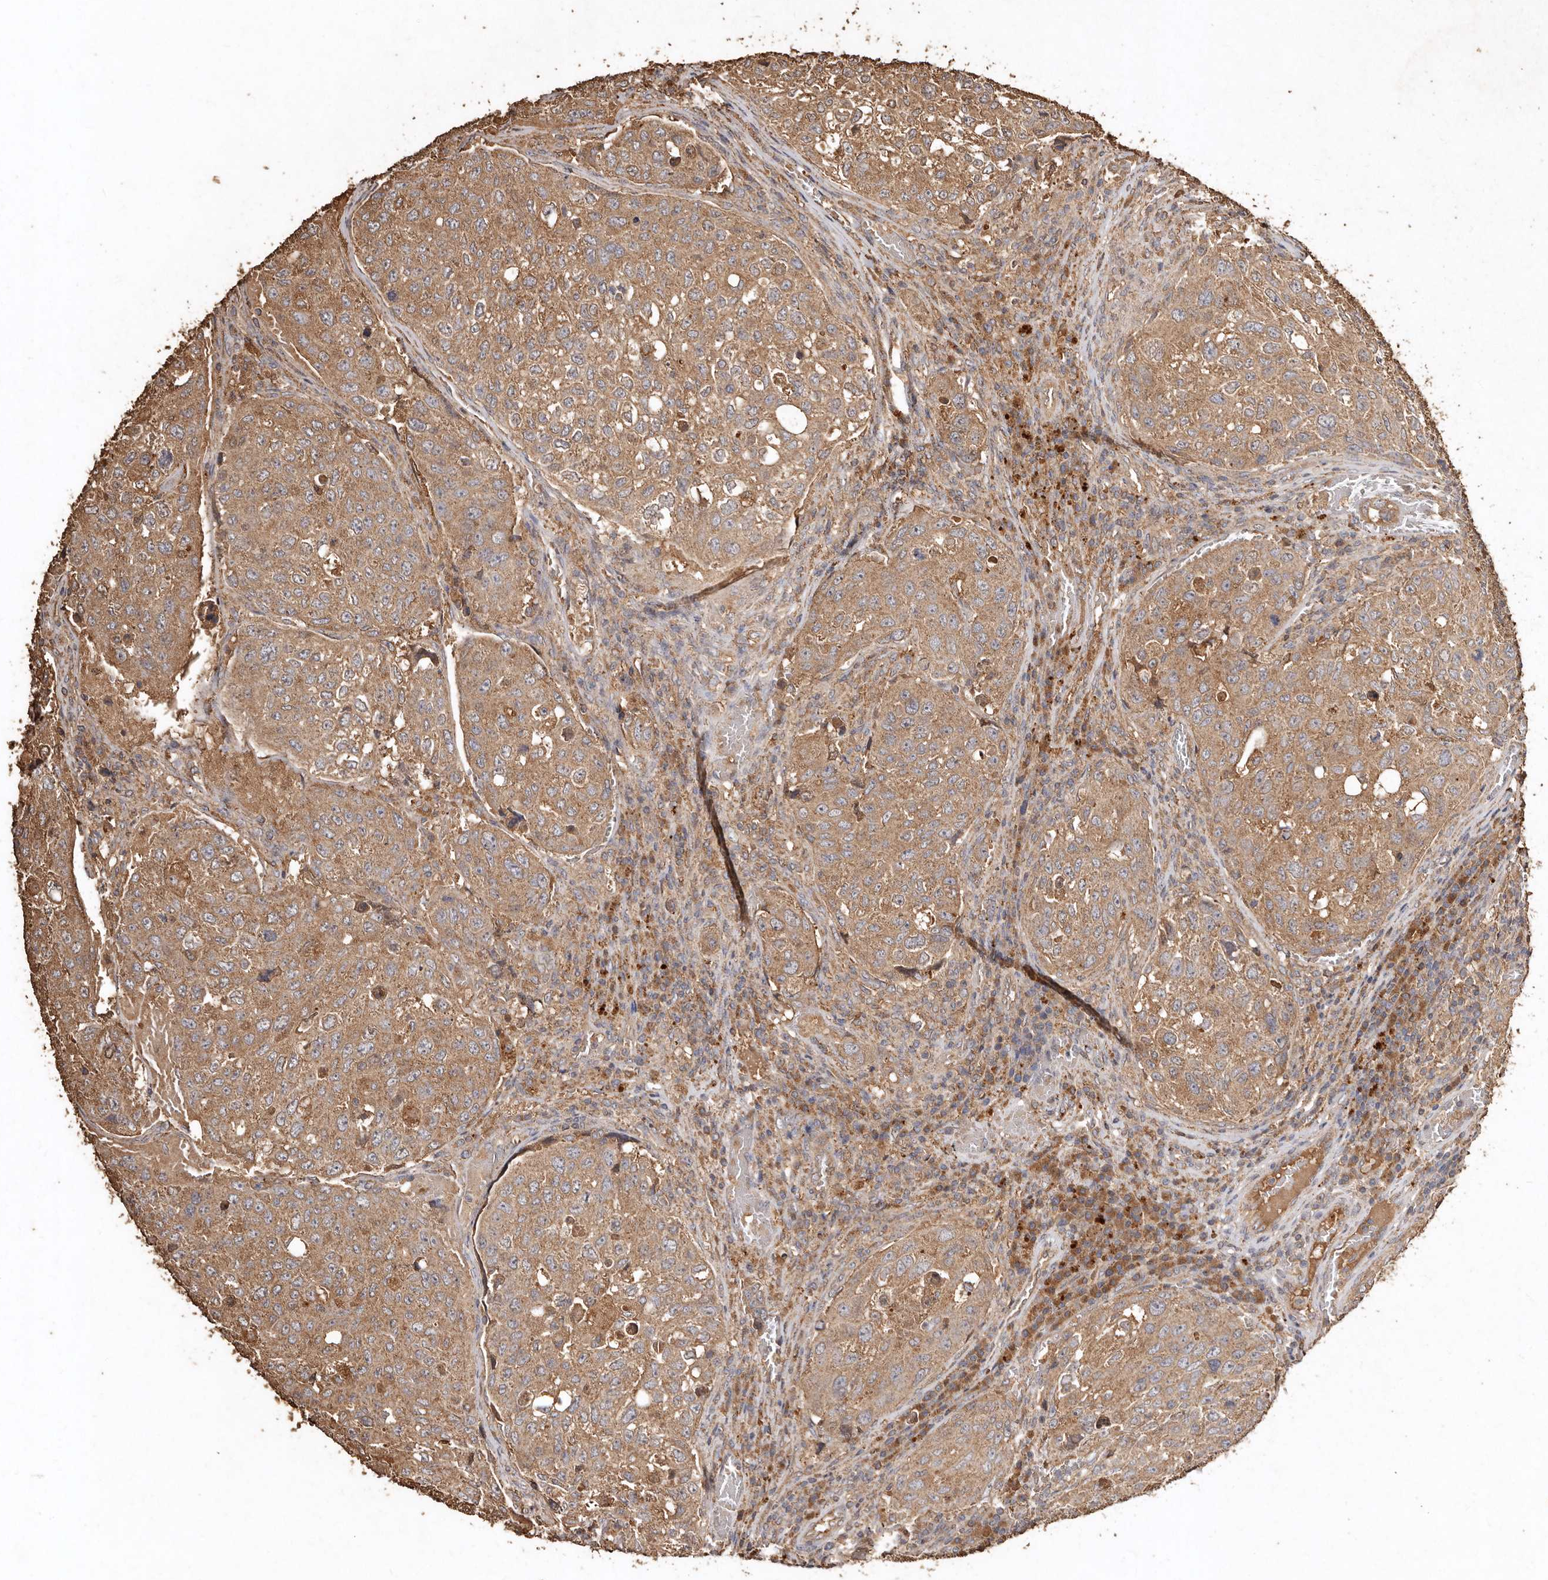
{"staining": {"intensity": "moderate", "quantity": ">75%", "location": "cytoplasmic/membranous"}, "tissue": "urothelial cancer", "cell_type": "Tumor cells", "image_type": "cancer", "snomed": [{"axis": "morphology", "description": "Urothelial carcinoma, High grade"}, {"axis": "topography", "description": "Lymph node"}, {"axis": "topography", "description": "Urinary bladder"}], "caption": "IHC photomicrograph of urothelial carcinoma (high-grade) stained for a protein (brown), which demonstrates medium levels of moderate cytoplasmic/membranous positivity in approximately >75% of tumor cells.", "gene": "FARS2", "patient": {"sex": "male", "age": 51}}